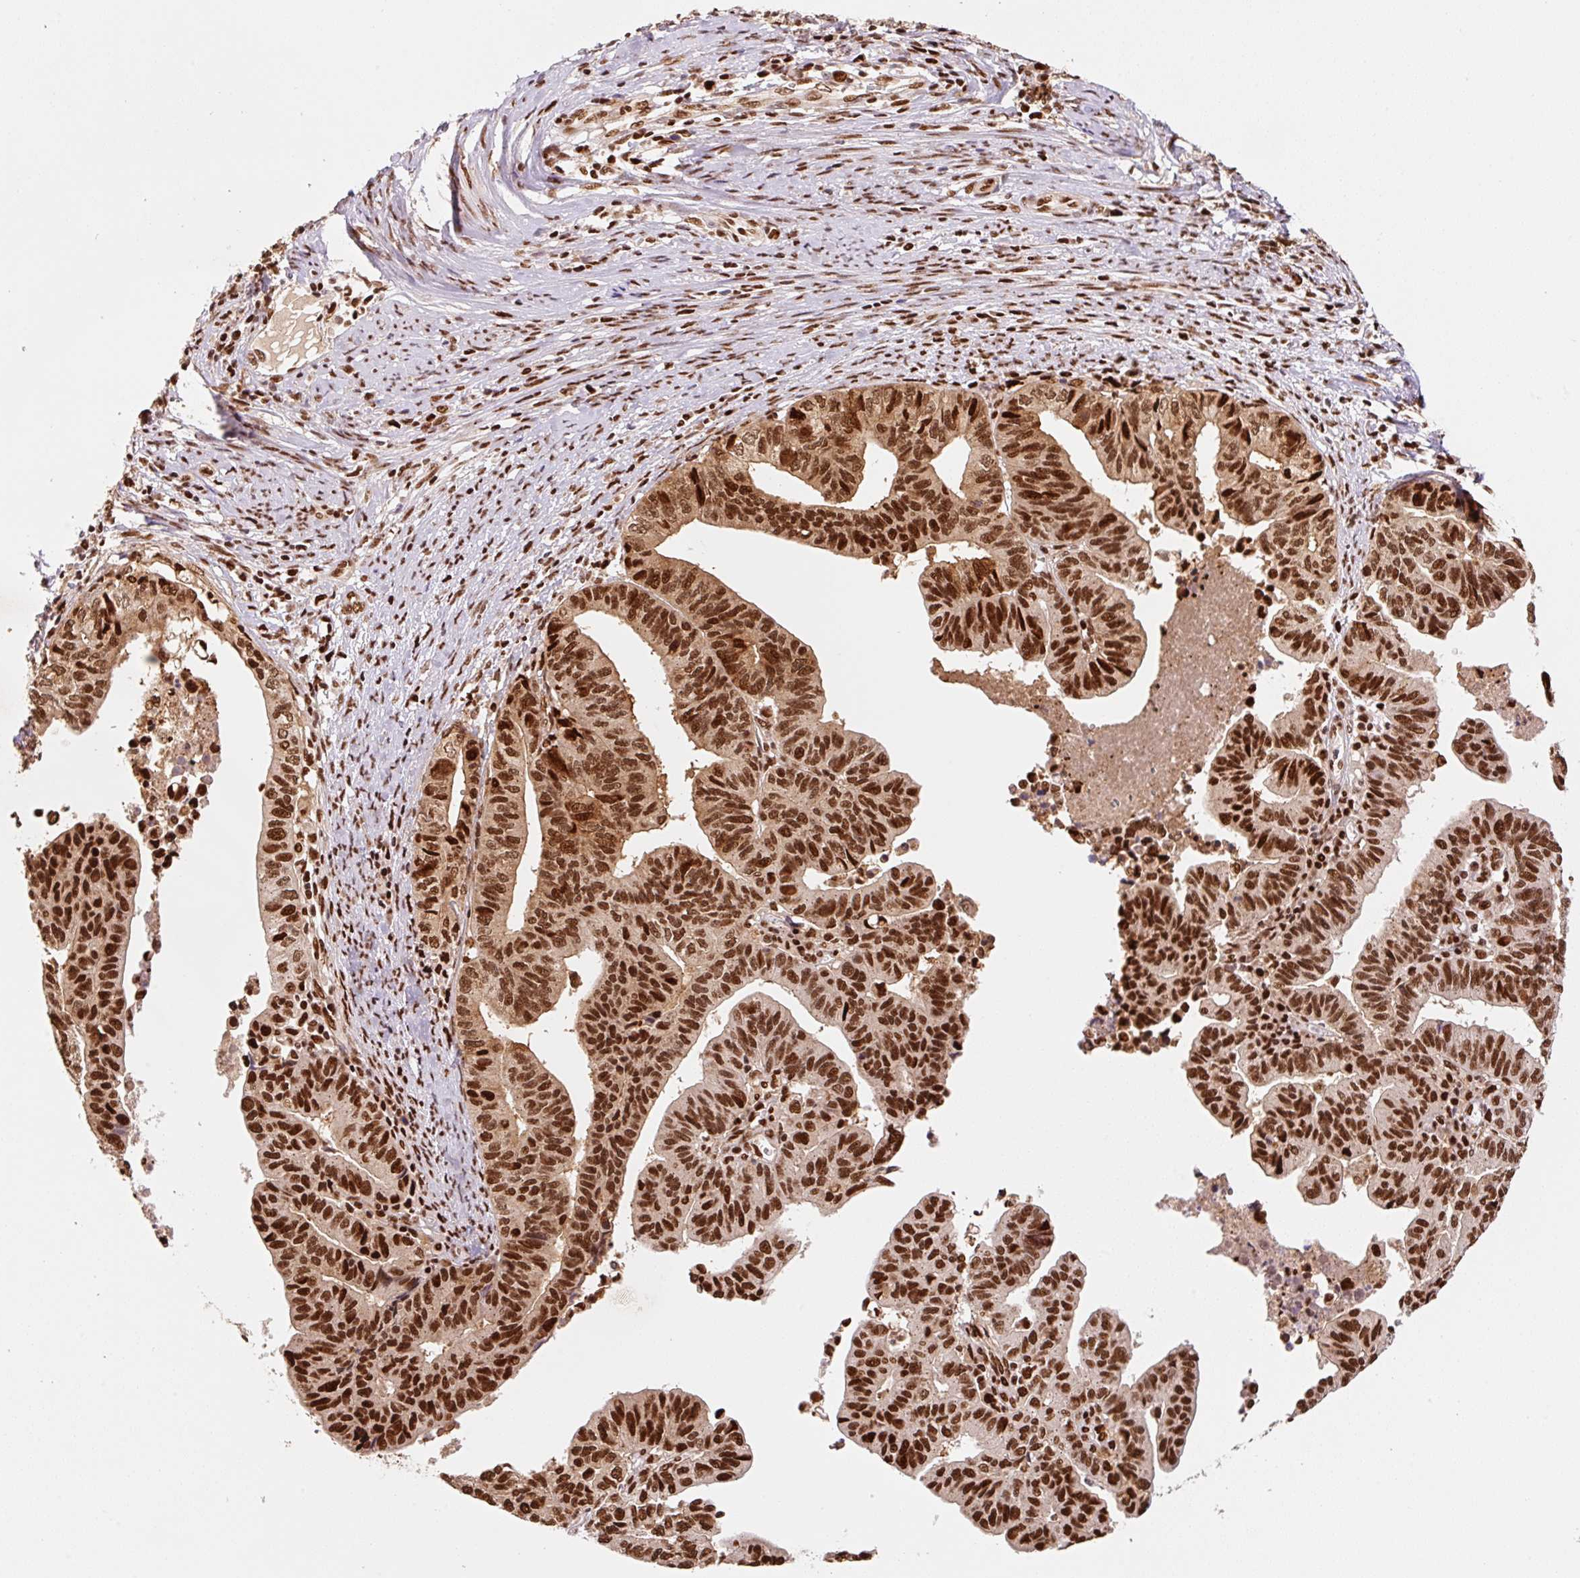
{"staining": {"intensity": "strong", "quantity": ">75%", "location": "cytoplasmic/membranous,nuclear"}, "tissue": "endometrial cancer", "cell_type": "Tumor cells", "image_type": "cancer", "snomed": [{"axis": "morphology", "description": "Adenocarcinoma, NOS"}, {"axis": "topography", "description": "Endometrium"}], "caption": "Endometrial adenocarcinoma was stained to show a protein in brown. There is high levels of strong cytoplasmic/membranous and nuclear positivity in about >75% of tumor cells. The staining is performed using DAB (3,3'-diaminobenzidine) brown chromogen to label protein expression. The nuclei are counter-stained blue using hematoxylin.", "gene": "GPR139", "patient": {"sex": "female", "age": 65}}